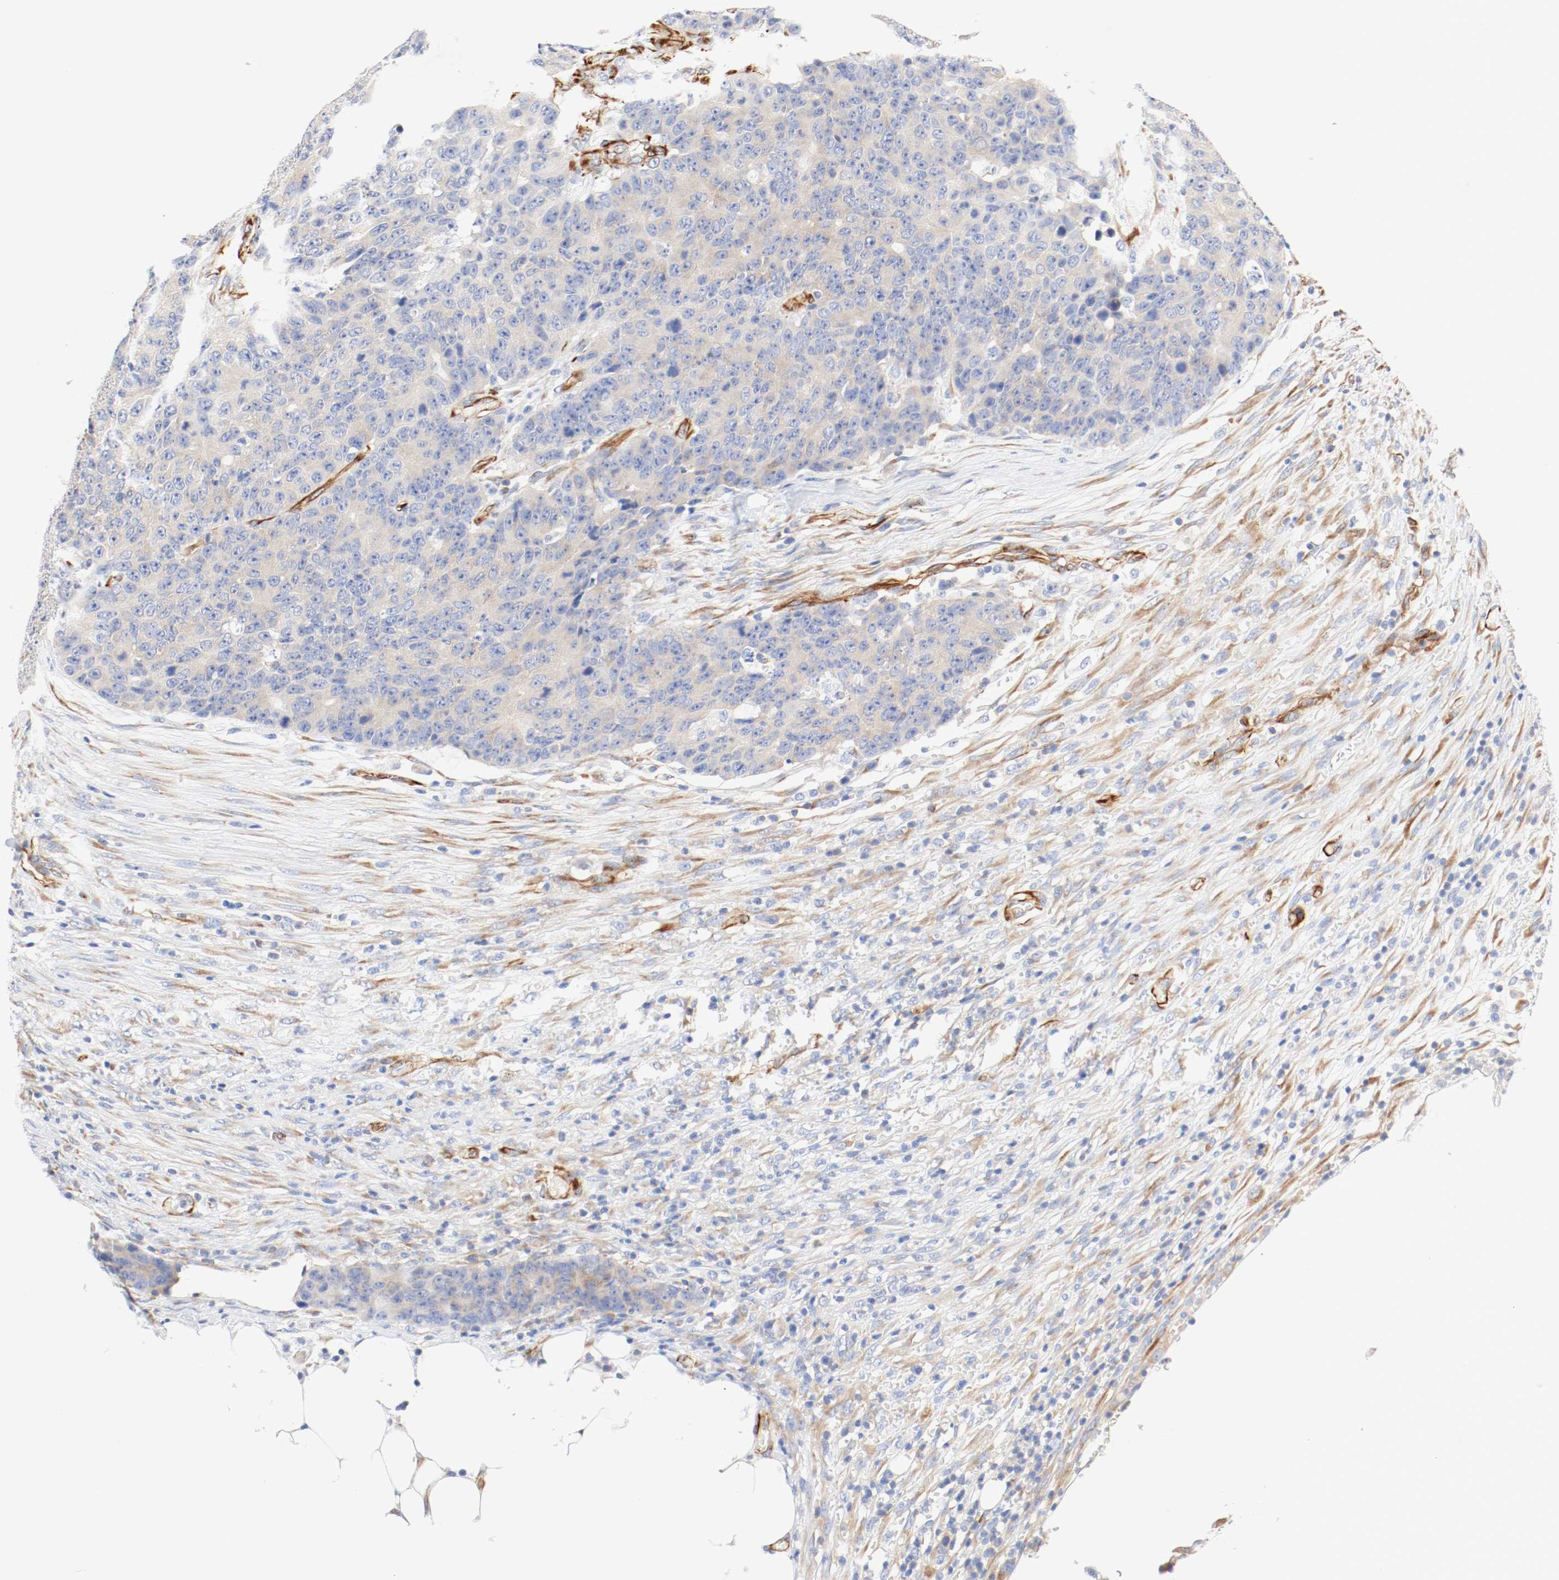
{"staining": {"intensity": "moderate", "quantity": ">75%", "location": "cytoplasmic/membranous"}, "tissue": "colorectal cancer", "cell_type": "Tumor cells", "image_type": "cancer", "snomed": [{"axis": "morphology", "description": "Adenocarcinoma, NOS"}, {"axis": "topography", "description": "Colon"}], "caption": "Colorectal cancer (adenocarcinoma) tissue demonstrates moderate cytoplasmic/membranous expression in approximately >75% of tumor cells, visualized by immunohistochemistry. Using DAB (3,3'-diaminobenzidine) (brown) and hematoxylin (blue) stains, captured at high magnification using brightfield microscopy.", "gene": "GIT1", "patient": {"sex": "female", "age": 86}}